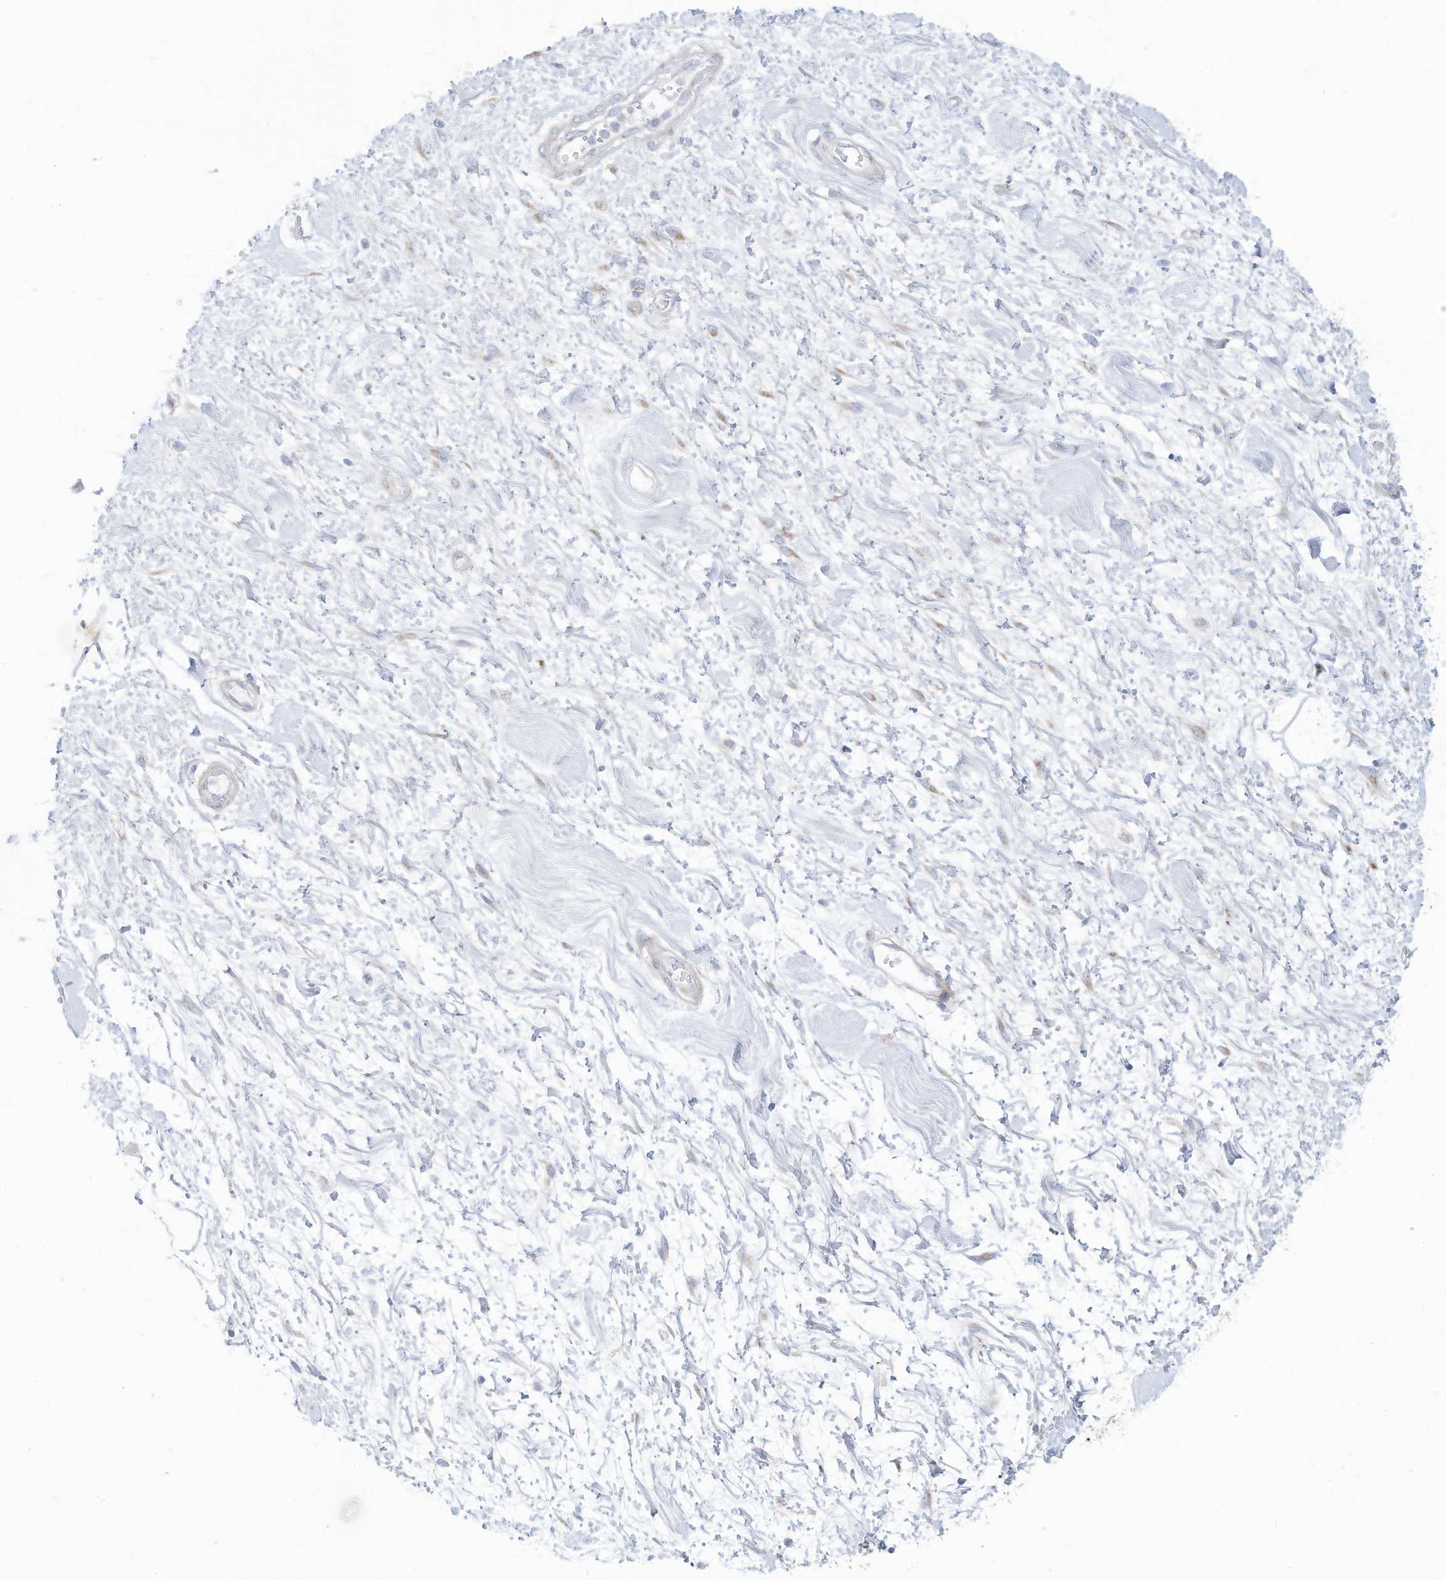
{"staining": {"intensity": "negative", "quantity": "none", "location": "none"}, "tissue": "adipose tissue", "cell_type": "Adipocytes", "image_type": "normal", "snomed": [{"axis": "morphology", "description": "Normal tissue, NOS"}, {"axis": "morphology", "description": "Adenocarcinoma, NOS"}, {"axis": "topography", "description": "Pancreas"}, {"axis": "topography", "description": "Peripheral nerve tissue"}], "caption": "DAB immunohistochemical staining of benign adipose tissue demonstrates no significant staining in adipocytes.", "gene": "TRMT2B", "patient": {"sex": "male", "age": 59}}